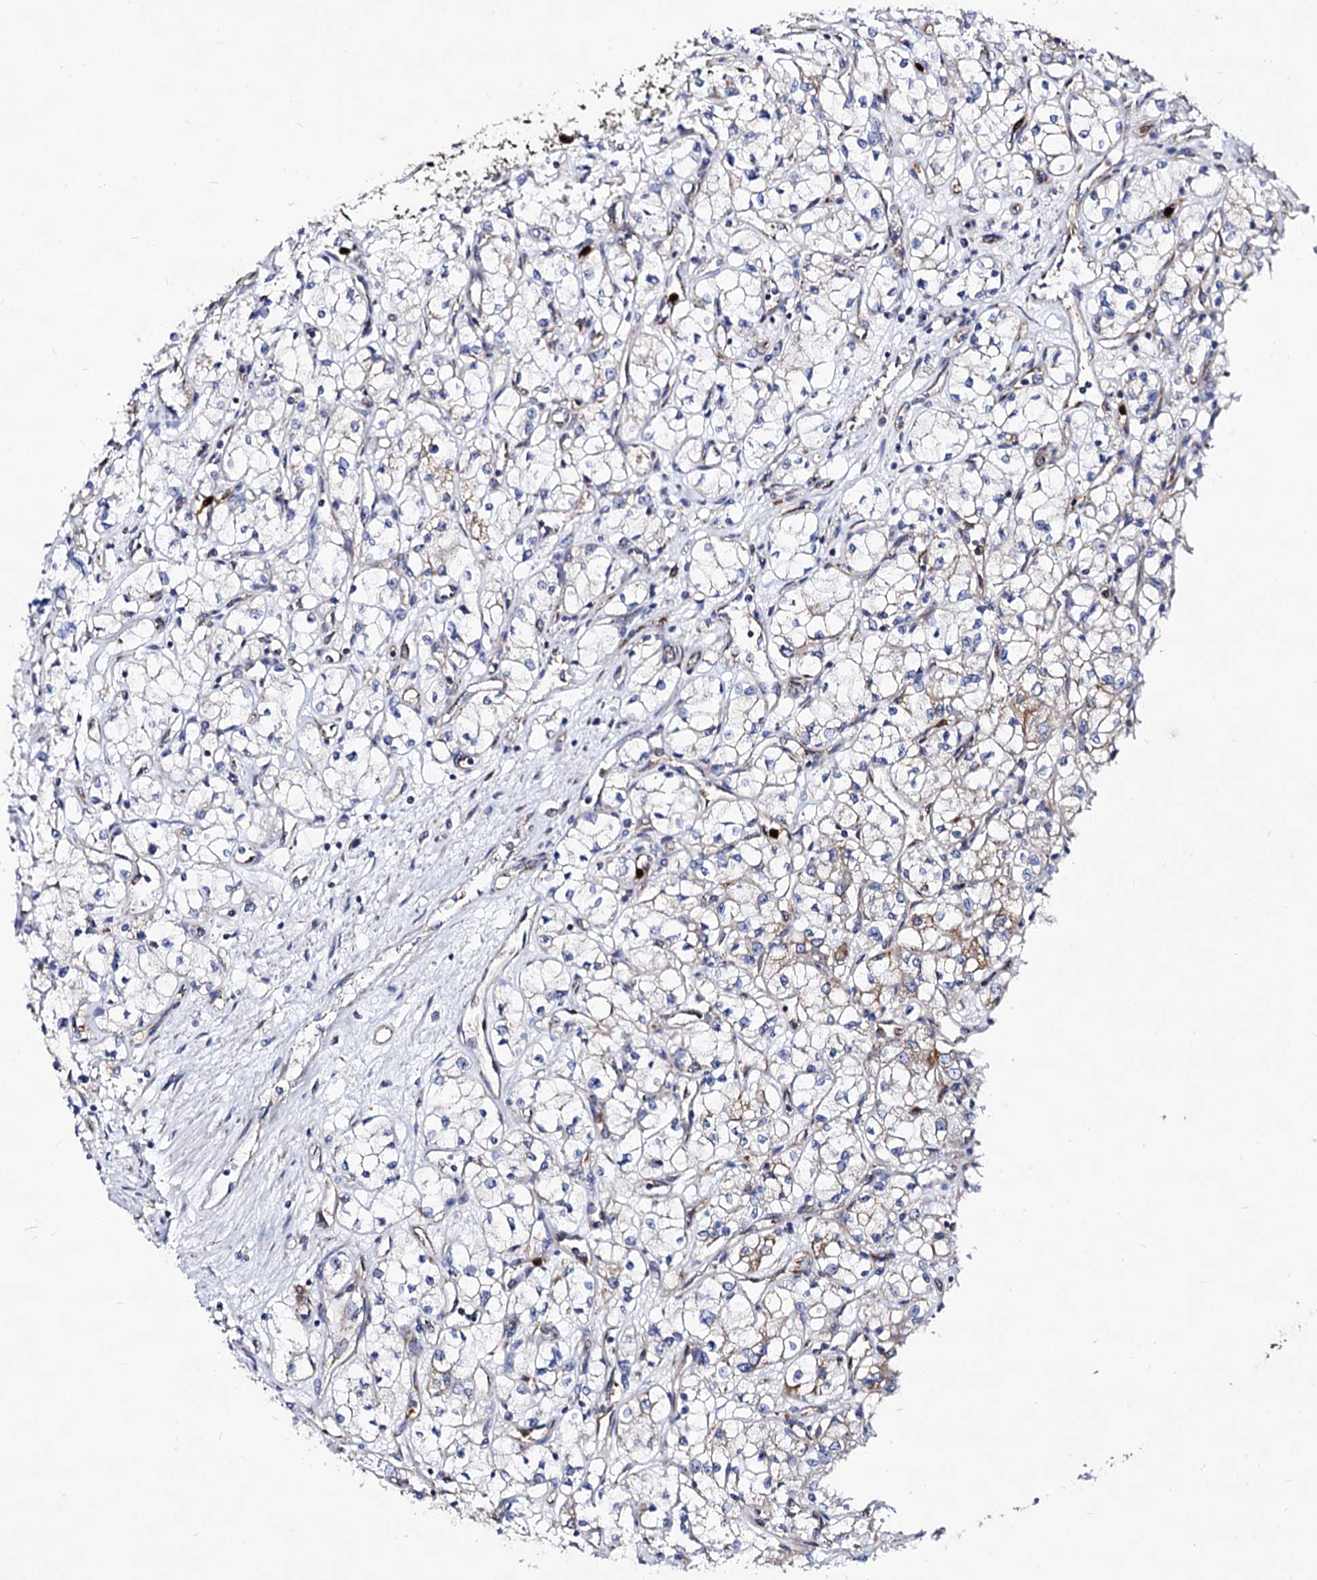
{"staining": {"intensity": "weak", "quantity": "<25%", "location": "cytoplasmic/membranous"}, "tissue": "renal cancer", "cell_type": "Tumor cells", "image_type": "cancer", "snomed": [{"axis": "morphology", "description": "Adenocarcinoma, NOS"}, {"axis": "topography", "description": "Kidney"}], "caption": "Tumor cells are negative for protein expression in human renal adenocarcinoma.", "gene": "ACAD9", "patient": {"sex": "male", "age": 59}}